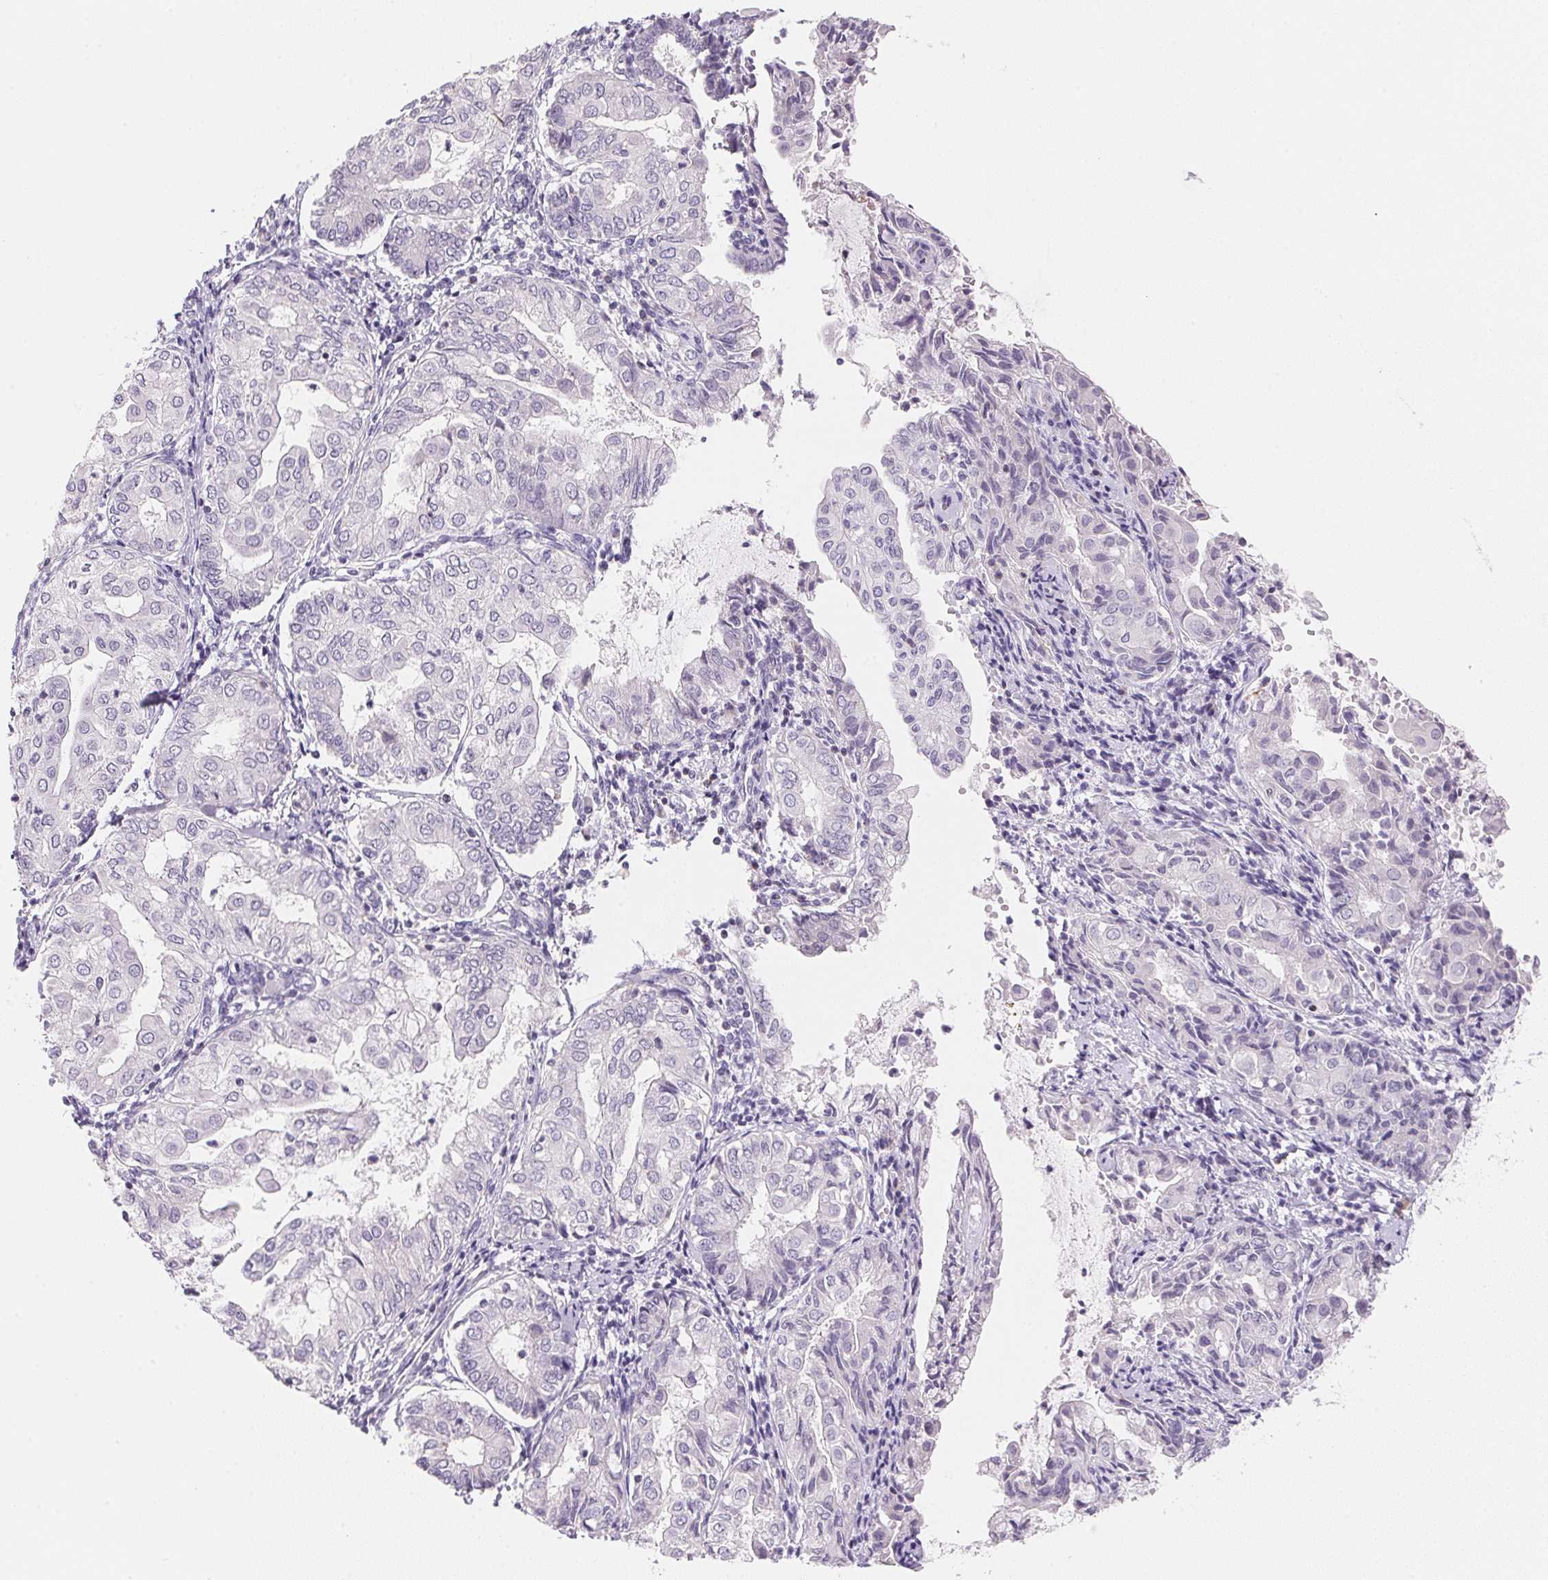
{"staining": {"intensity": "negative", "quantity": "none", "location": "none"}, "tissue": "endometrial cancer", "cell_type": "Tumor cells", "image_type": "cancer", "snomed": [{"axis": "morphology", "description": "Adenocarcinoma, NOS"}, {"axis": "topography", "description": "Endometrium"}], "caption": "DAB (3,3'-diaminobenzidine) immunohistochemical staining of adenocarcinoma (endometrial) displays no significant expression in tumor cells.", "gene": "GIPC2", "patient": {"sex": "female", "age": 68}}